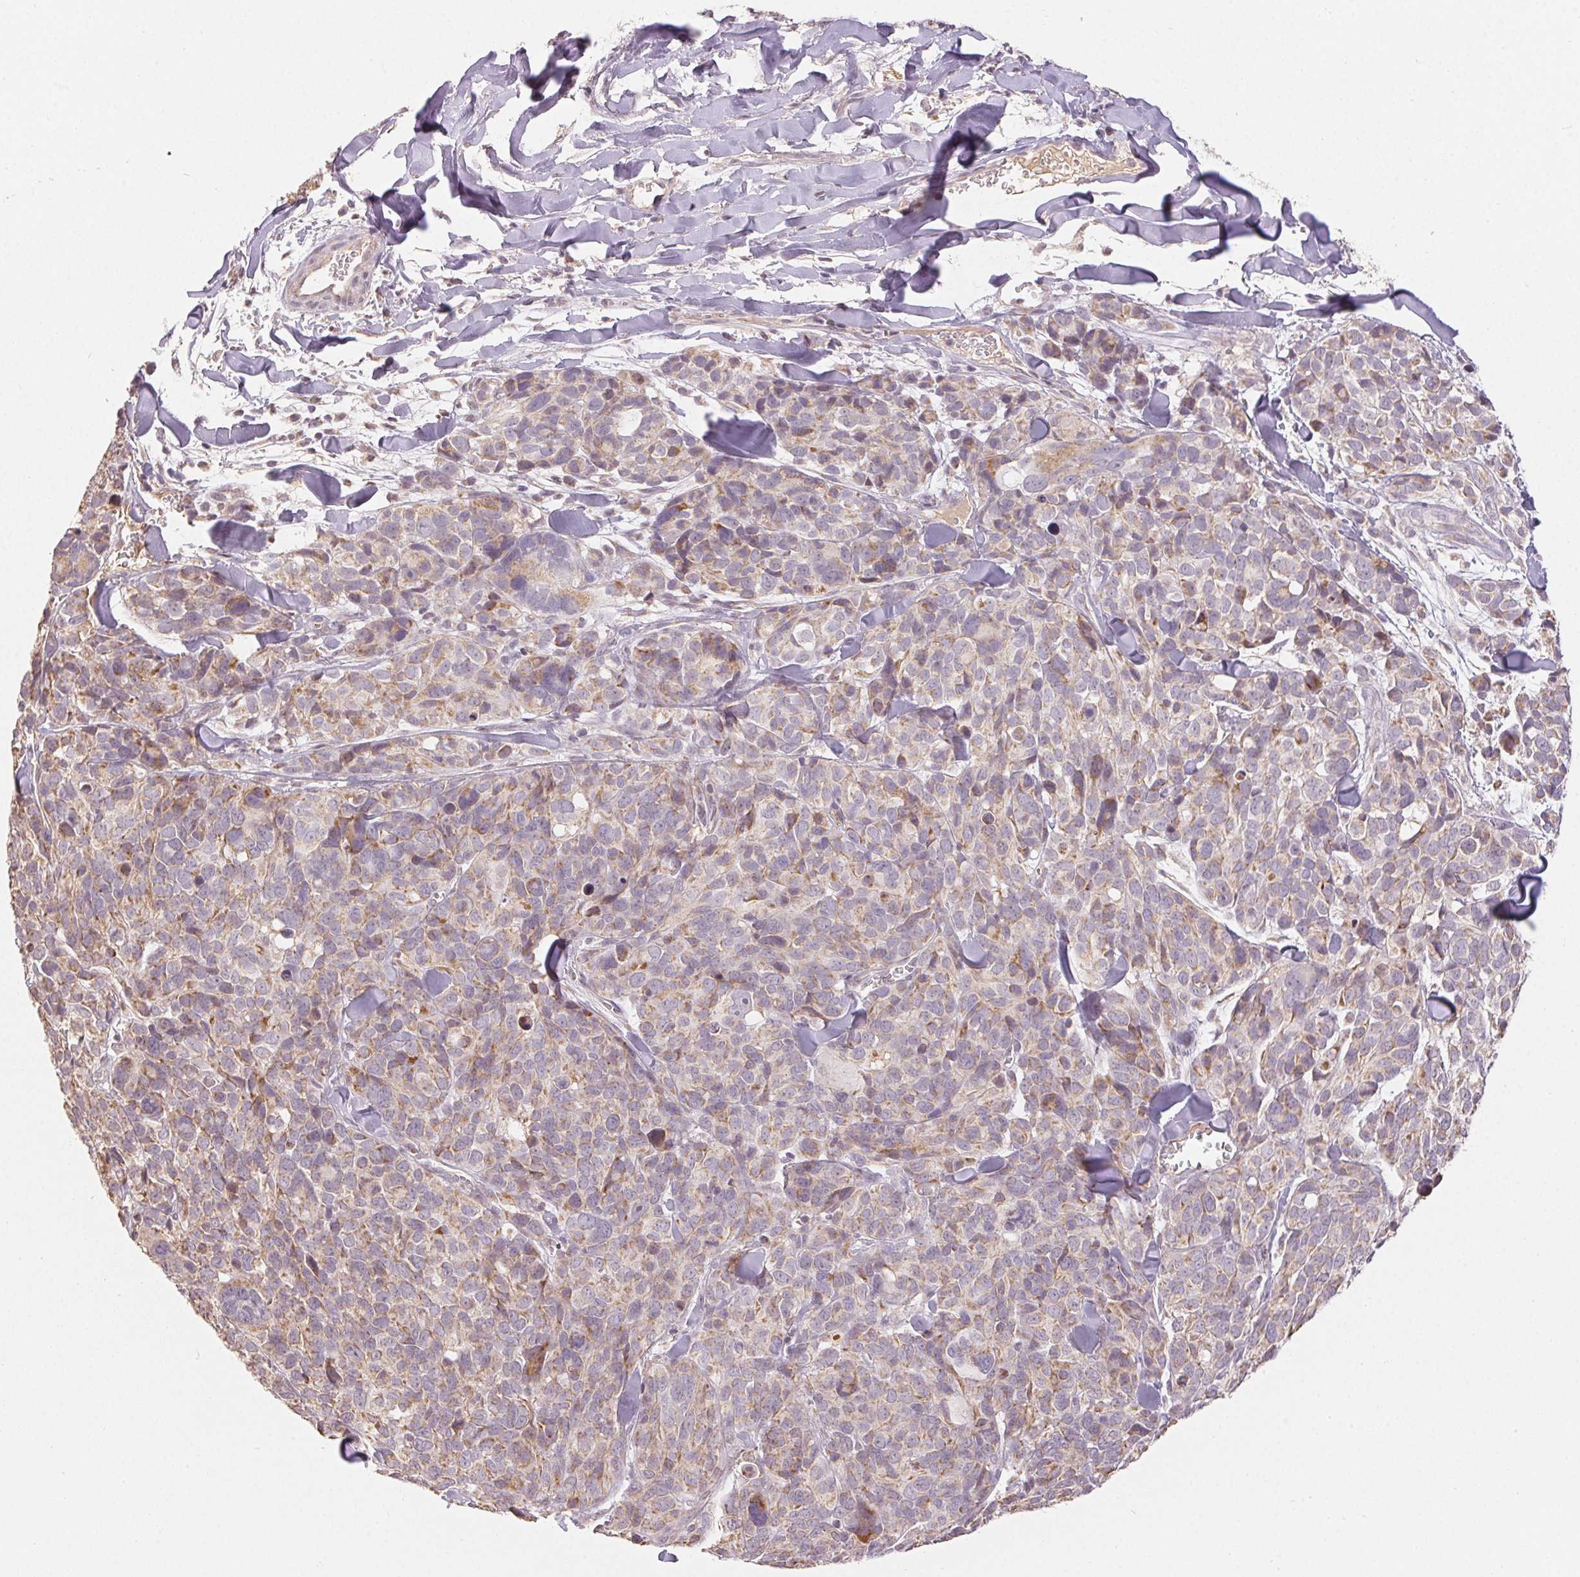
{"staining": {"intensity": "weak", "quantity": ">75%", "location": "cytoplasmic/membranous"}, "tissue": "melanoma", "cell_type": "Tumor cells", "image_type": "cancer", "snomed": [{"axis": "morphology", "description": "Malignant melanoma, NOS"}, {"axis": "topography", "description": "Skin"}], "caption": "Protein expression by immunohistochemistry (IHC) exhibits weak cytoplasmic/membranous expression in approximately >75% of tumor cells in malignant melanoma. (brown staining indicates protein expression, while blue staining denotes nuclei).", "gene": "CLASP1", "patient": {"sex": "male", "age": 51}}